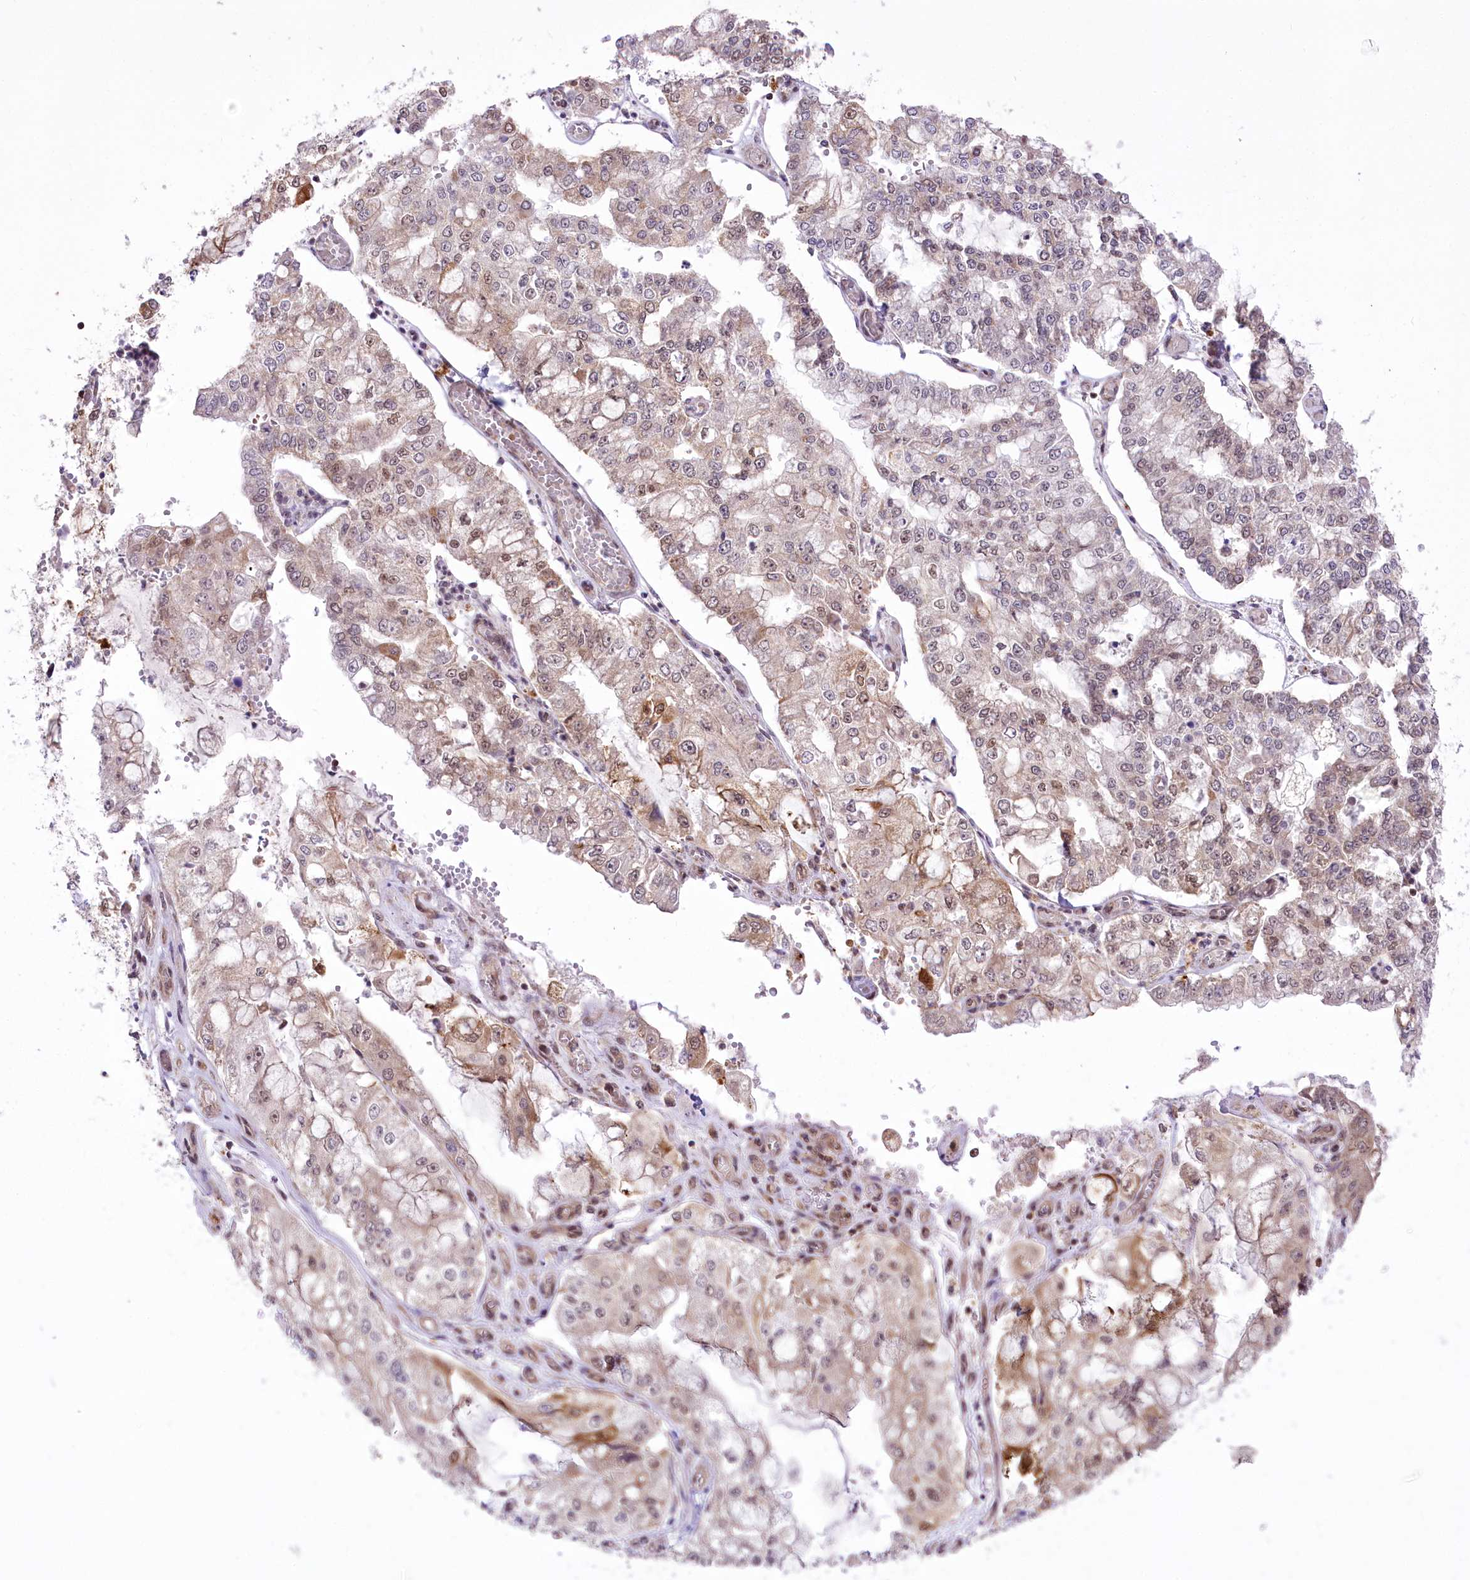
{"staining": {"intensity": "moderate", "quantity": "<25%", "location": "cytoplasmic/membranous,nuclear"}, "tissue": "stomach cancer", "cell_type": "Tumor cells", "image_type": "cancer", "snomed": [{"axis": "morphology", "description": "Adenocarcinoma, NOS"}, {"axis": "topography", "description": "Stomach"}], "caption": "About <25% of tumor cells in human stomach adenocarcinoma reveal moderate cytoplasmic/membranous and nuclear protein expression as visualized by brown immunohistochemical staining.", "gene": "ZMAT2", "patient": {"sex": "male", "age": 76}}